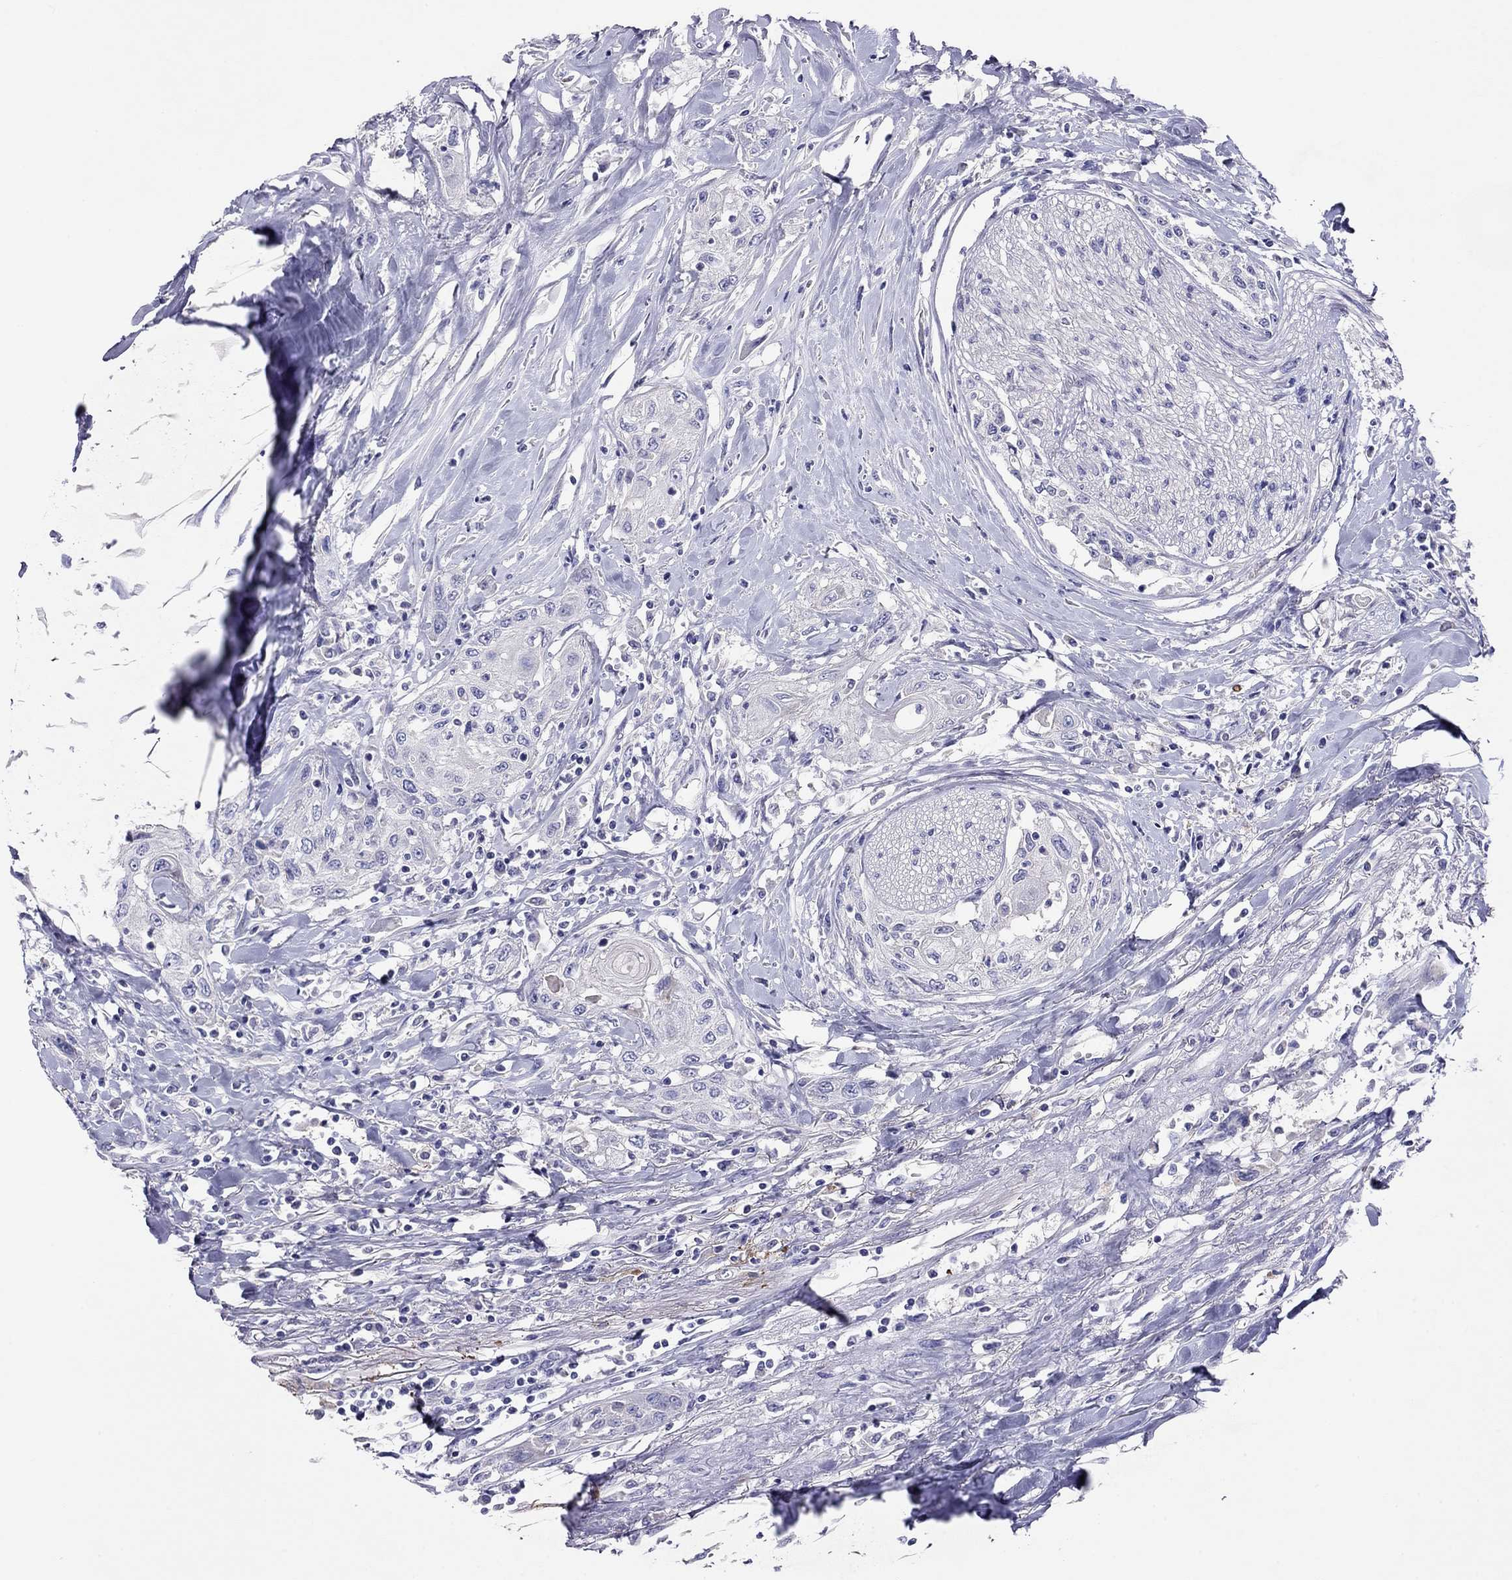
{"staining": {"intensity": "negative", "quantity": "none", "location": "none"}, "tissue": "head and neck cancer", "cell_type": "Tumor cells", "image_type": "cancer", "snomed": [{"axis": "morphology", "description": "Normal tissue, NOS"}, {"axis": "morphology", "description": "Squamous cell carcinoma, NOS"}, {"axis": "topography", "description": "Oral tissue"}, {"axis": "topography", "description": "Peripheral nerve tissue"}, {"axis": "topography", "description": "Head-Neck"}], "caption": "A high-resolution image shows IHC staining of head and neck cancer (squamous cell carcinoma), which displays no significant staining in tumor cells. (Stains: DAB (3,3'-diaminobenzidine) IHC with hematoxylin counter stain, Microscopy: brightfield microscopy at high magnification).", "gene": "CAPNS2", "patient": {"sex": "female", "age": 59}}